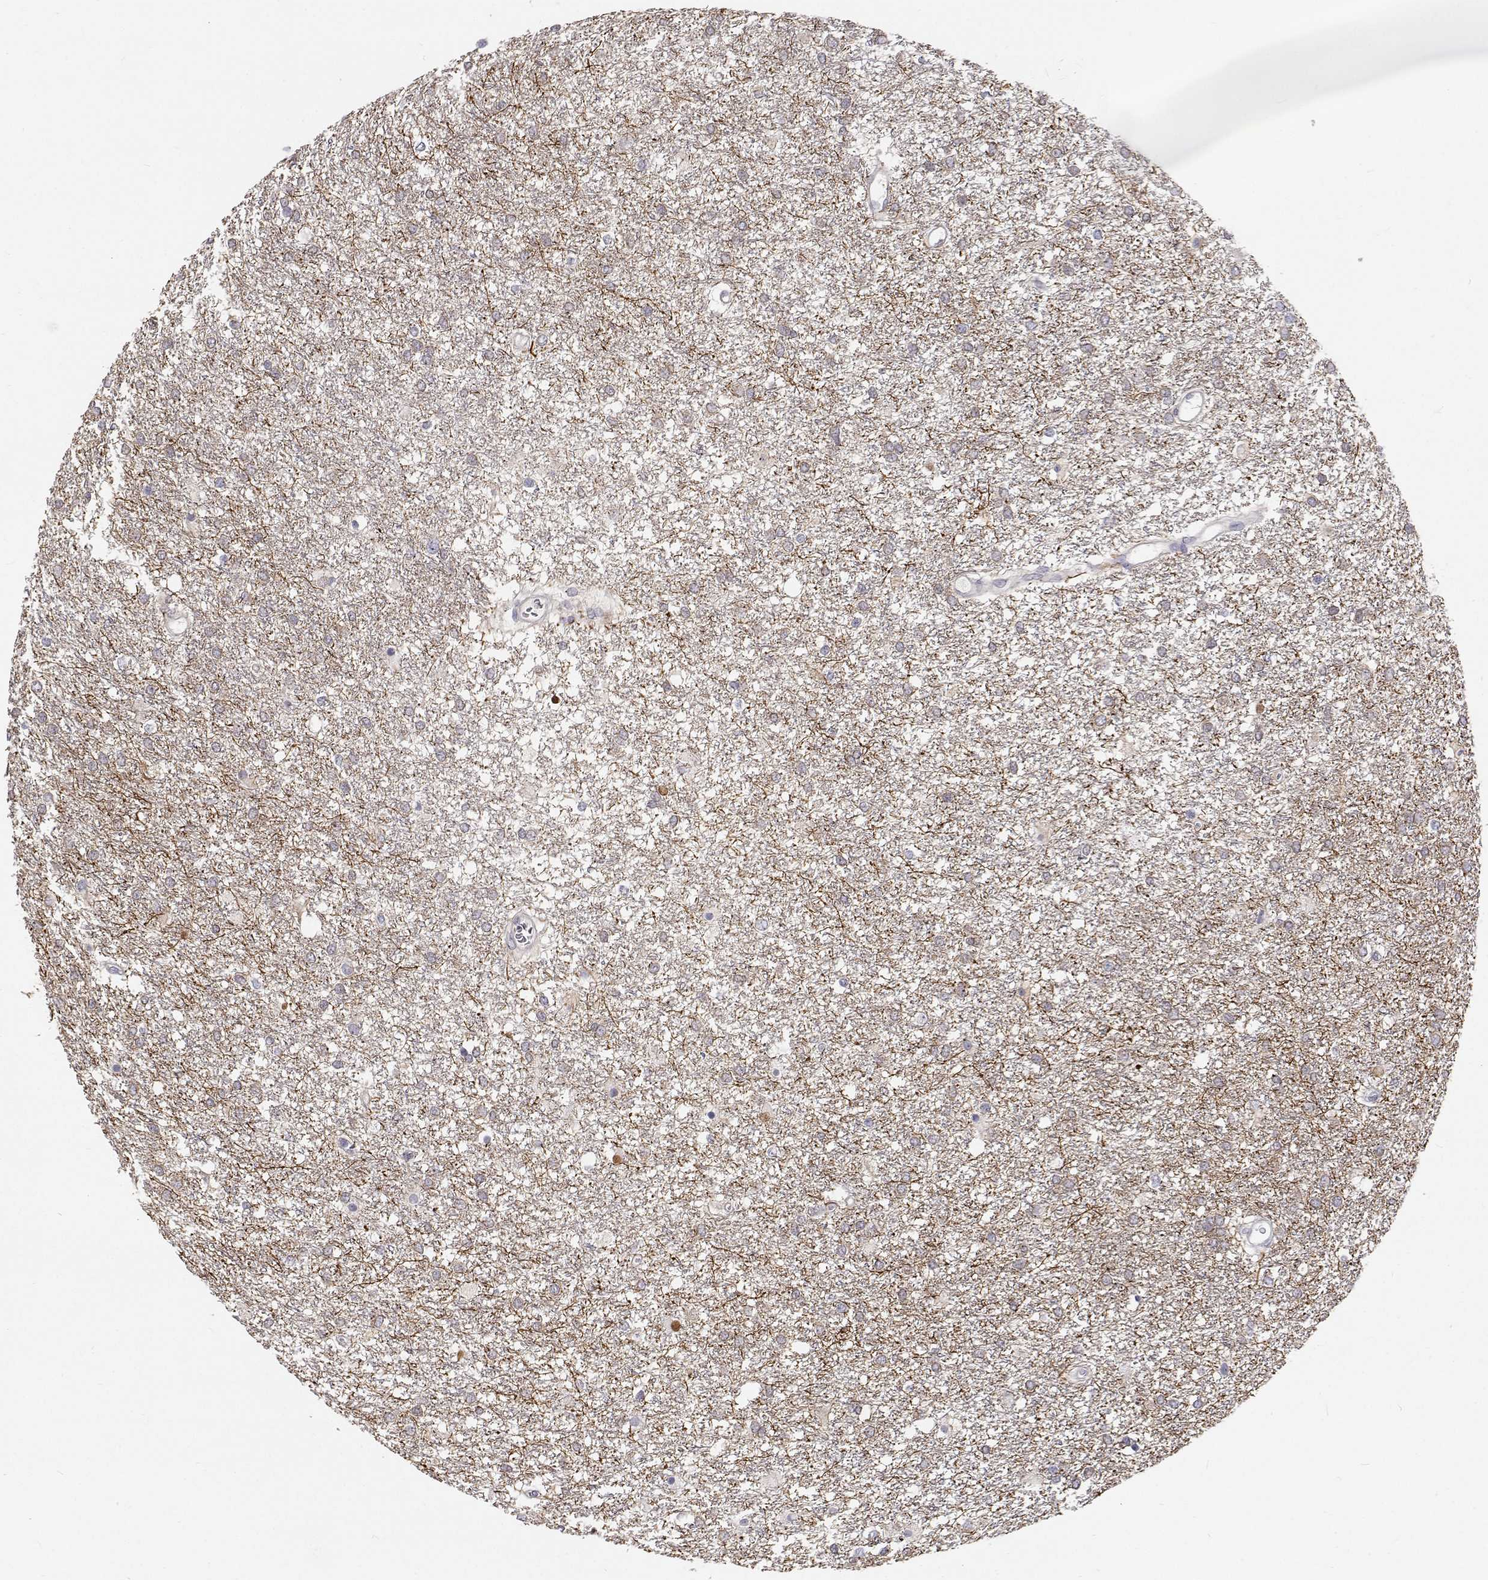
{"staining": {"intensity": "negative", "quantity": "none", "location": "none"}, "tissue": "glioma", "cell_type": "Tumor cells", "image_type": "cancer", "snomed": [{"axis": "morphology", "description": "Glioma, malignant, High grade"}, {"axis": "topography", "description": "Brain"}], "caption": "Tumor cells show no significant protein expression in malignant glioma (high-grade).", "gene": "MYPN", "patient": {"sex": "female", "age": 61}}